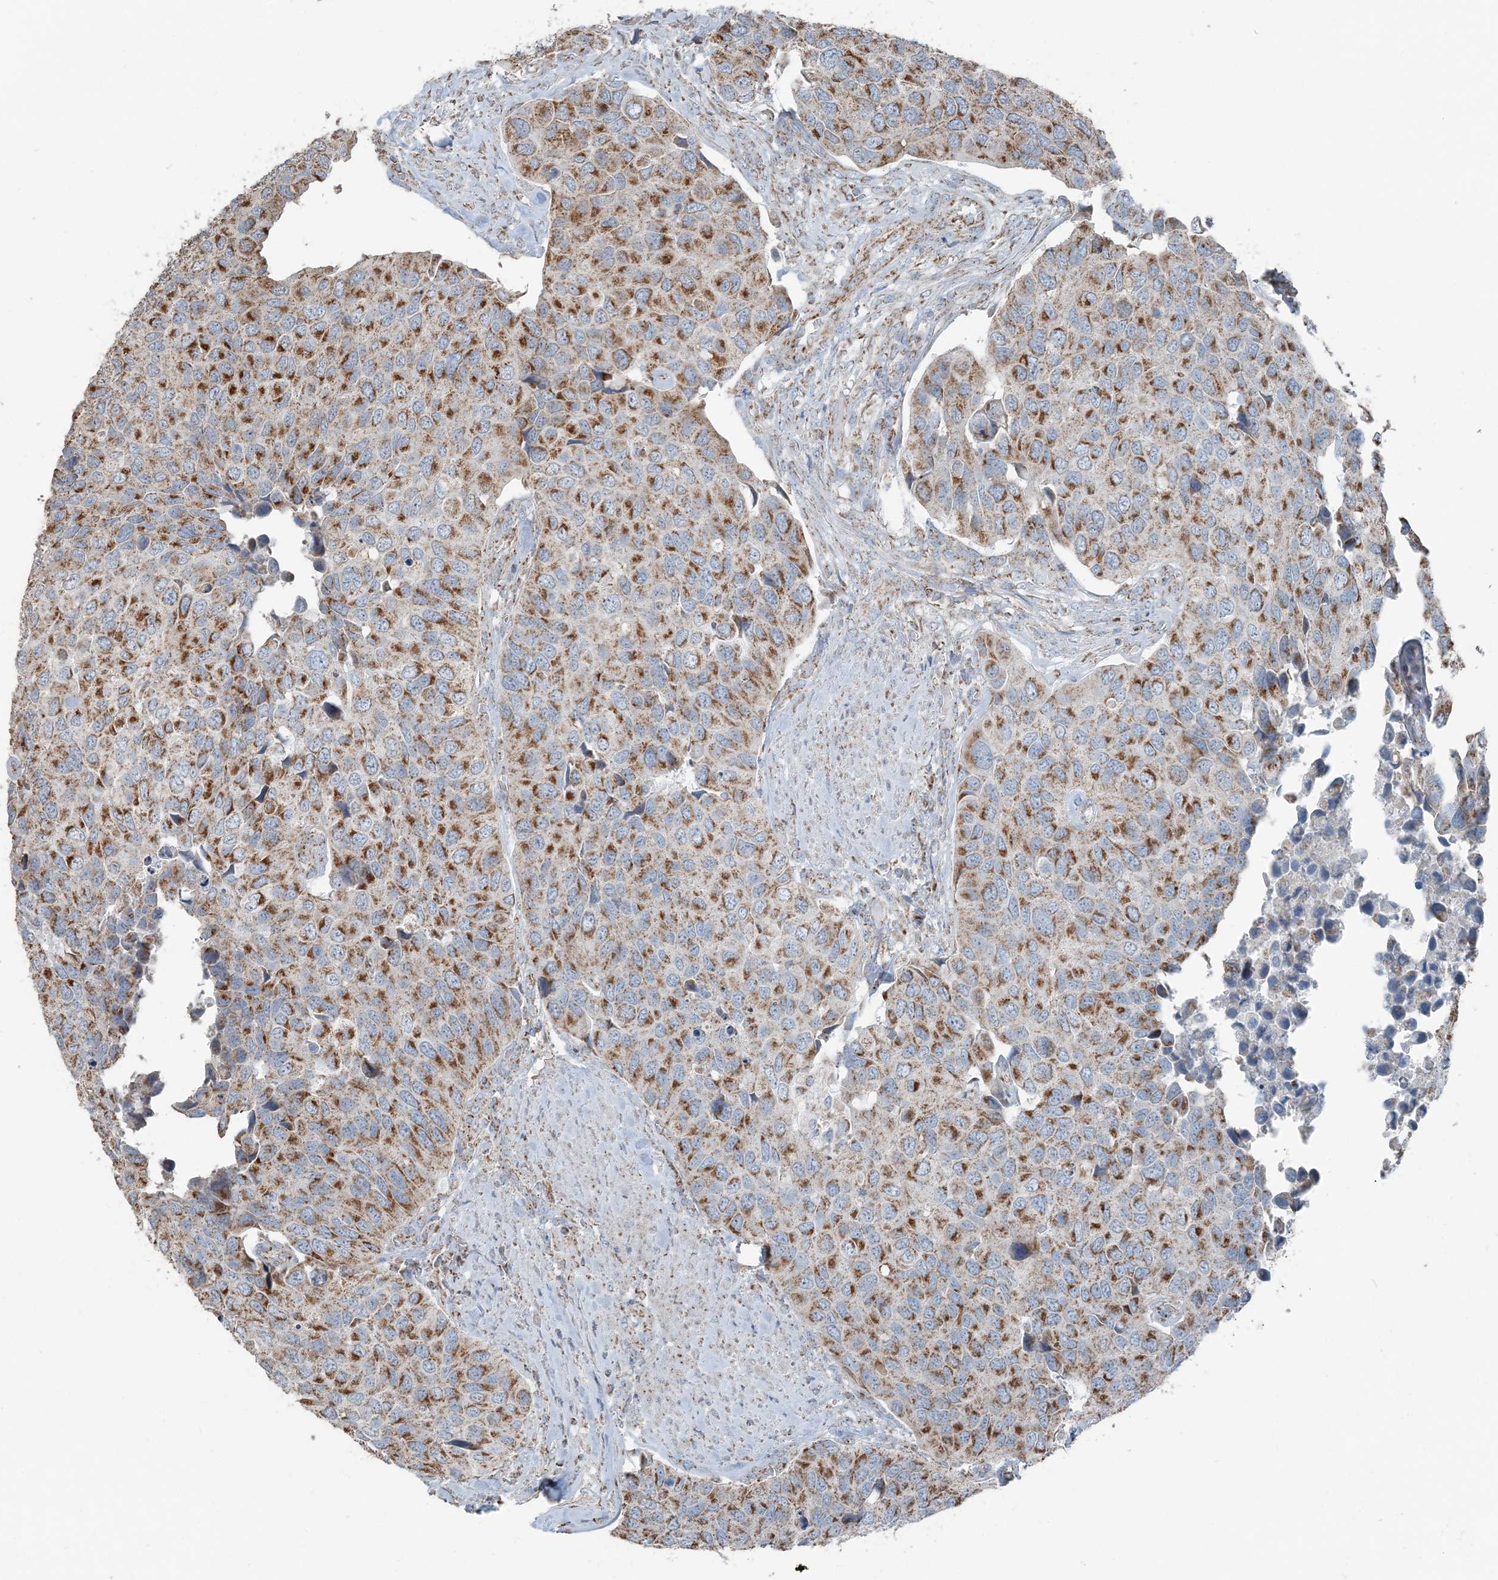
{"staining": {"intensity": "moderate", "quantity": ">75%", "location": "cytoplasmic/membranous"}, "tissue": "urothelial cancer", "cell_type": "Tumor cells", "image_type": "cancer", "snomed": [{"axis": "morphology", "description": "Urothelial carcinoma, High grade"}, {"axis": "topography", "description": "Urinary bladder"}], "caption": "A photomicrograph showing moderate cytoplasmic/membranous staining in about >75% of tumor cells in urothelial cancer, as visualized by brown immunohistochemical staining.", "gene": "SUCLG1", "patient": {"sex": "male", "age": 74}}